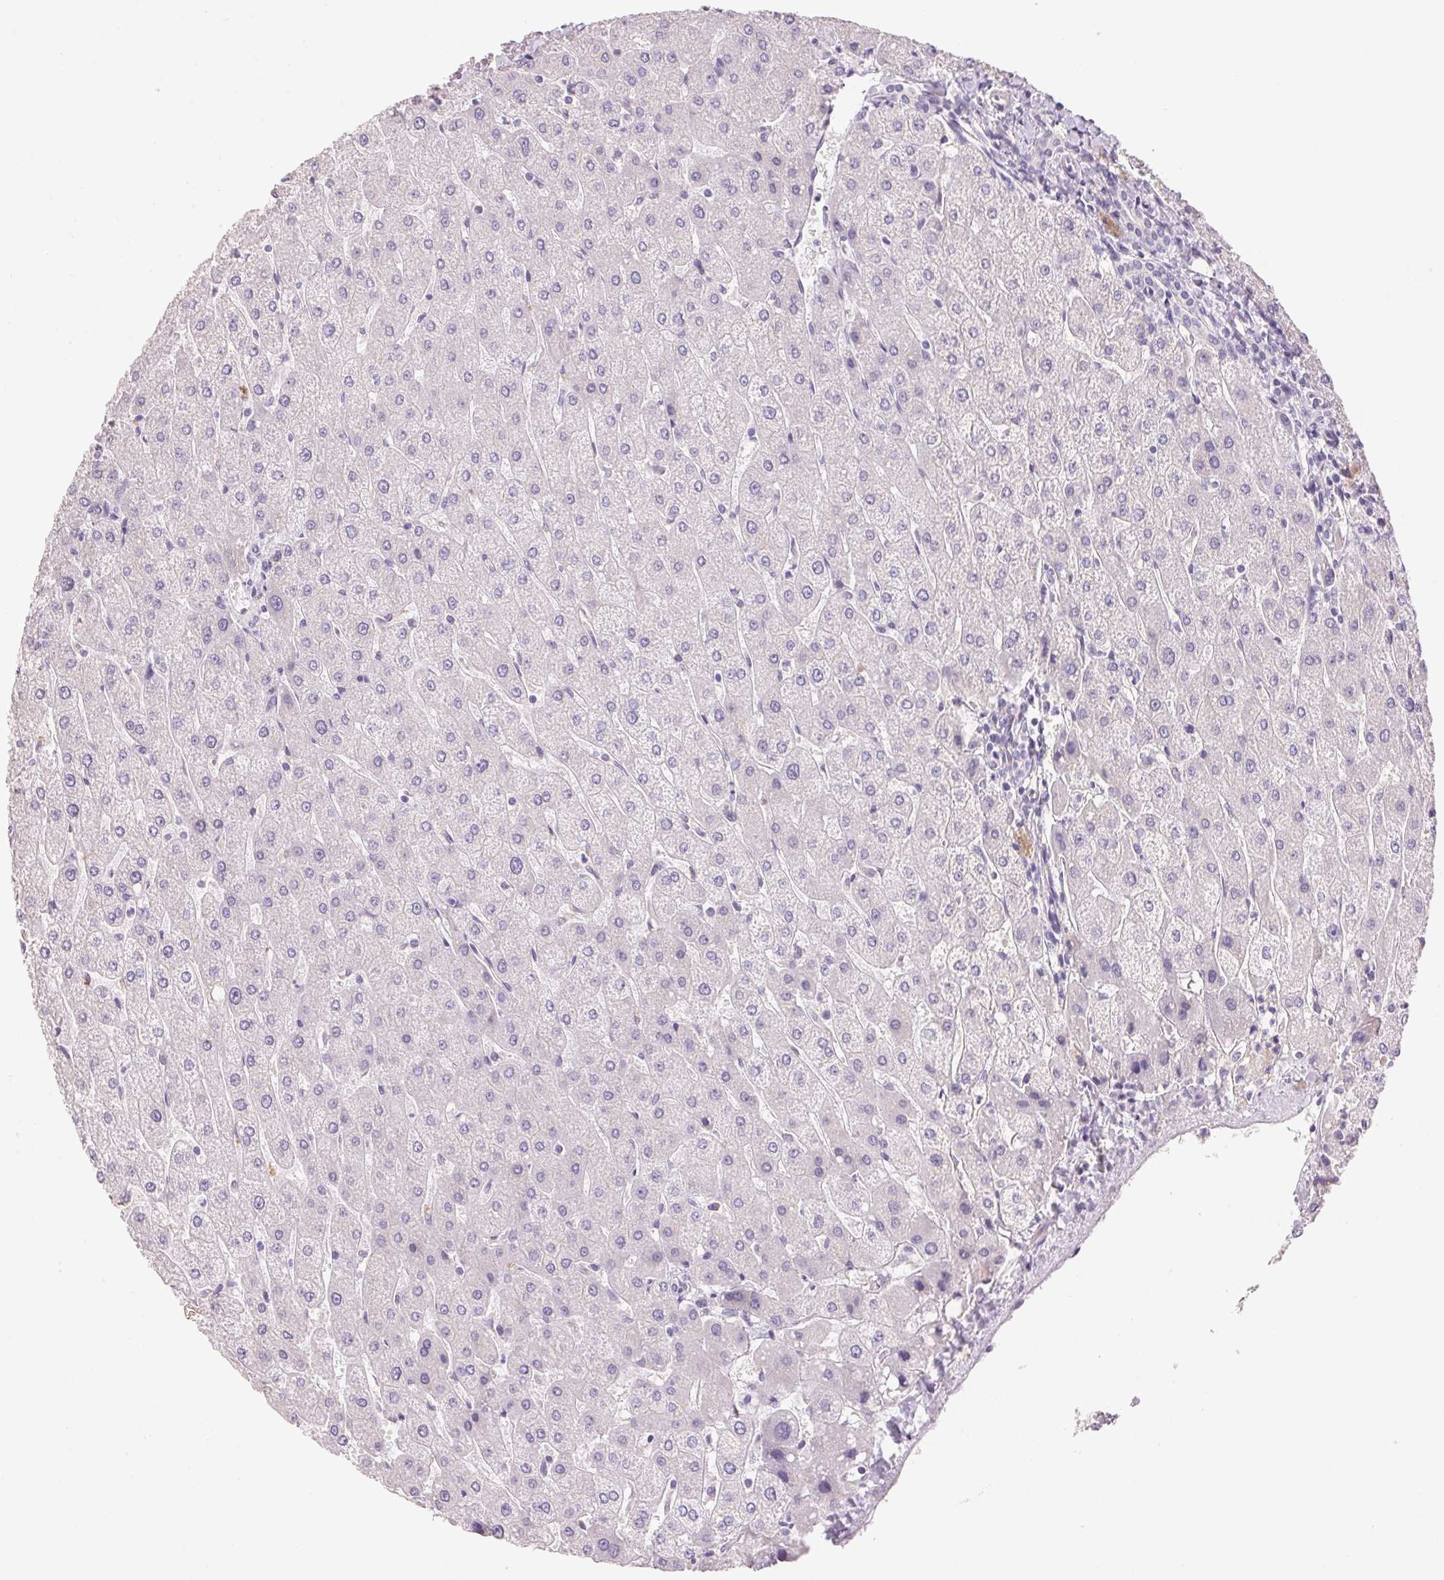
{"staining": {"intensity": "negative", "quantity": "none", "location": "none"}, "tissue": "liver", "cell_type": "Cholangiocytes", "image_type": "normal", "snomed": [{"axis": "morphology", "description": "Normal tissue, NOS"}, {"axis": "topography", "description": "Liver"}], "caption": "The image exhibits no staining of cholangiocytes in benign liver. The staining is performed using DAB brown chromogen with nuclei counter-stained in using hematoxylin.", "gene": "LYZL6", "patient": {"sex": "male", "age": 67}}